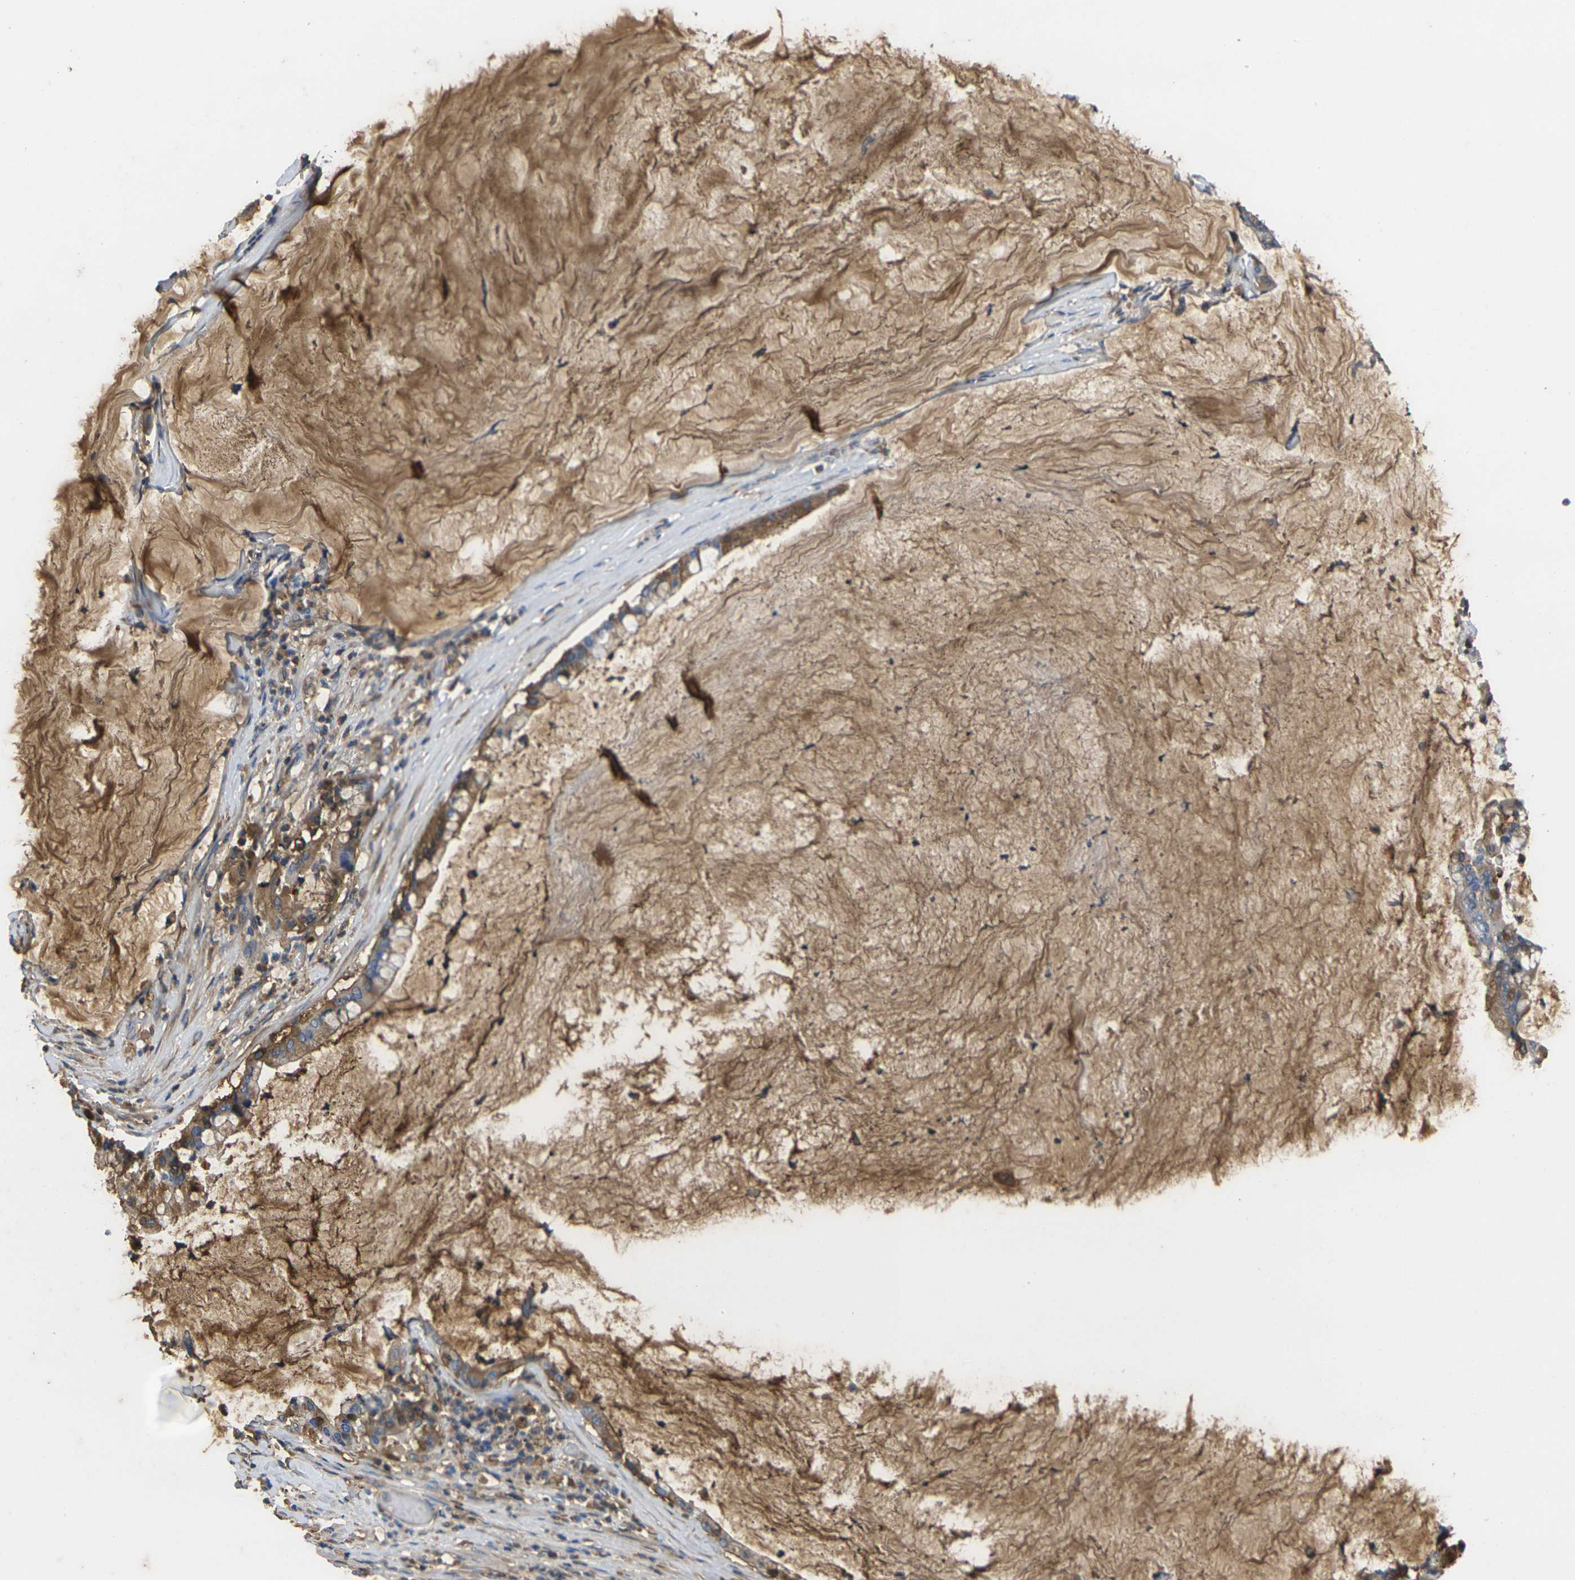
{"staining": {"intensity": "moderate", "quantity": ">75%", "location": "cytoplasmic/membranous"}, "tissue": "pancreatic cancer", "cell_type": "Tumor cells", "image_type": "cancer", "snomed": [{"axis": "morphology", "description": "Adenocarcinoma, NOS"}, {"axis": "topography", "description": "Pancreas"}], "caption": "Moderate cytoplasmic/membranous positivity for a protein is identified in approximately >75% of tumor cells of pancreatic cancer using IHC.", "gene": "GREM2", "patient": {"sex": "male", "age": 41}}